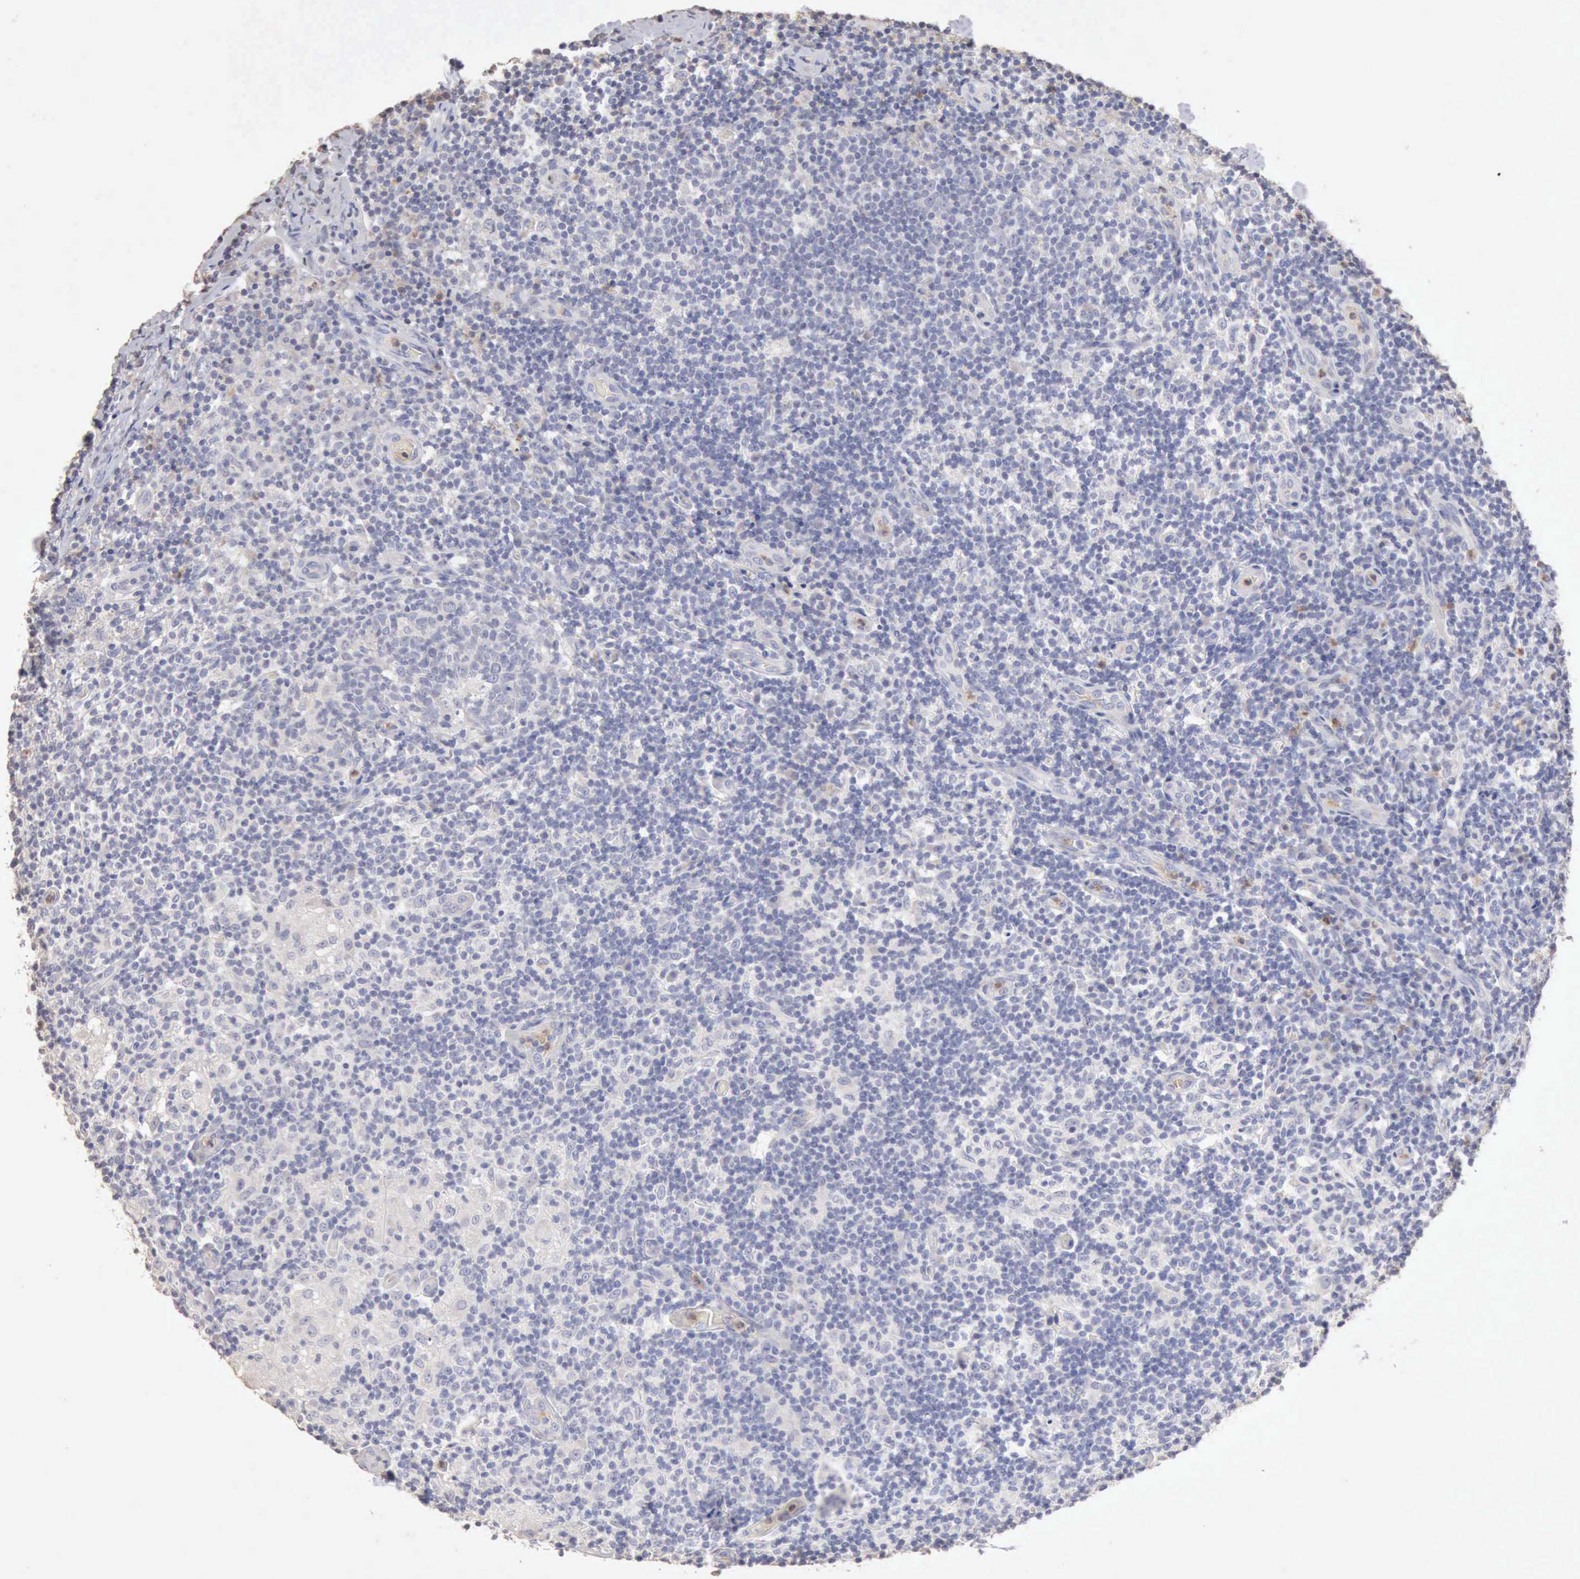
{"staining": {"intensity": "negative", "quantity": "none", "location": "none"}, "tissue": "lymph node", "cell_type": "Germinal center cells", "image_type": "normal", "snomed": [{"axis": "morphology", "description": "Normal tissue, NOS"}, {"axis": "morphology", "description": "Inflammation, NOS"}, {"axis": "topography", "description": "Lymph node"}], "caption": "Immunohistochemistry image of normal lymph node: human lymph node stained with DAB (3,3'-diaminobenzidine) reveals no significant protein expression in germinal center cells. (DAB immunohistochemistry with hematoxylin counter stain).", "gene": "KRT6B", "patient": {"sex": "male", "age": 46}}